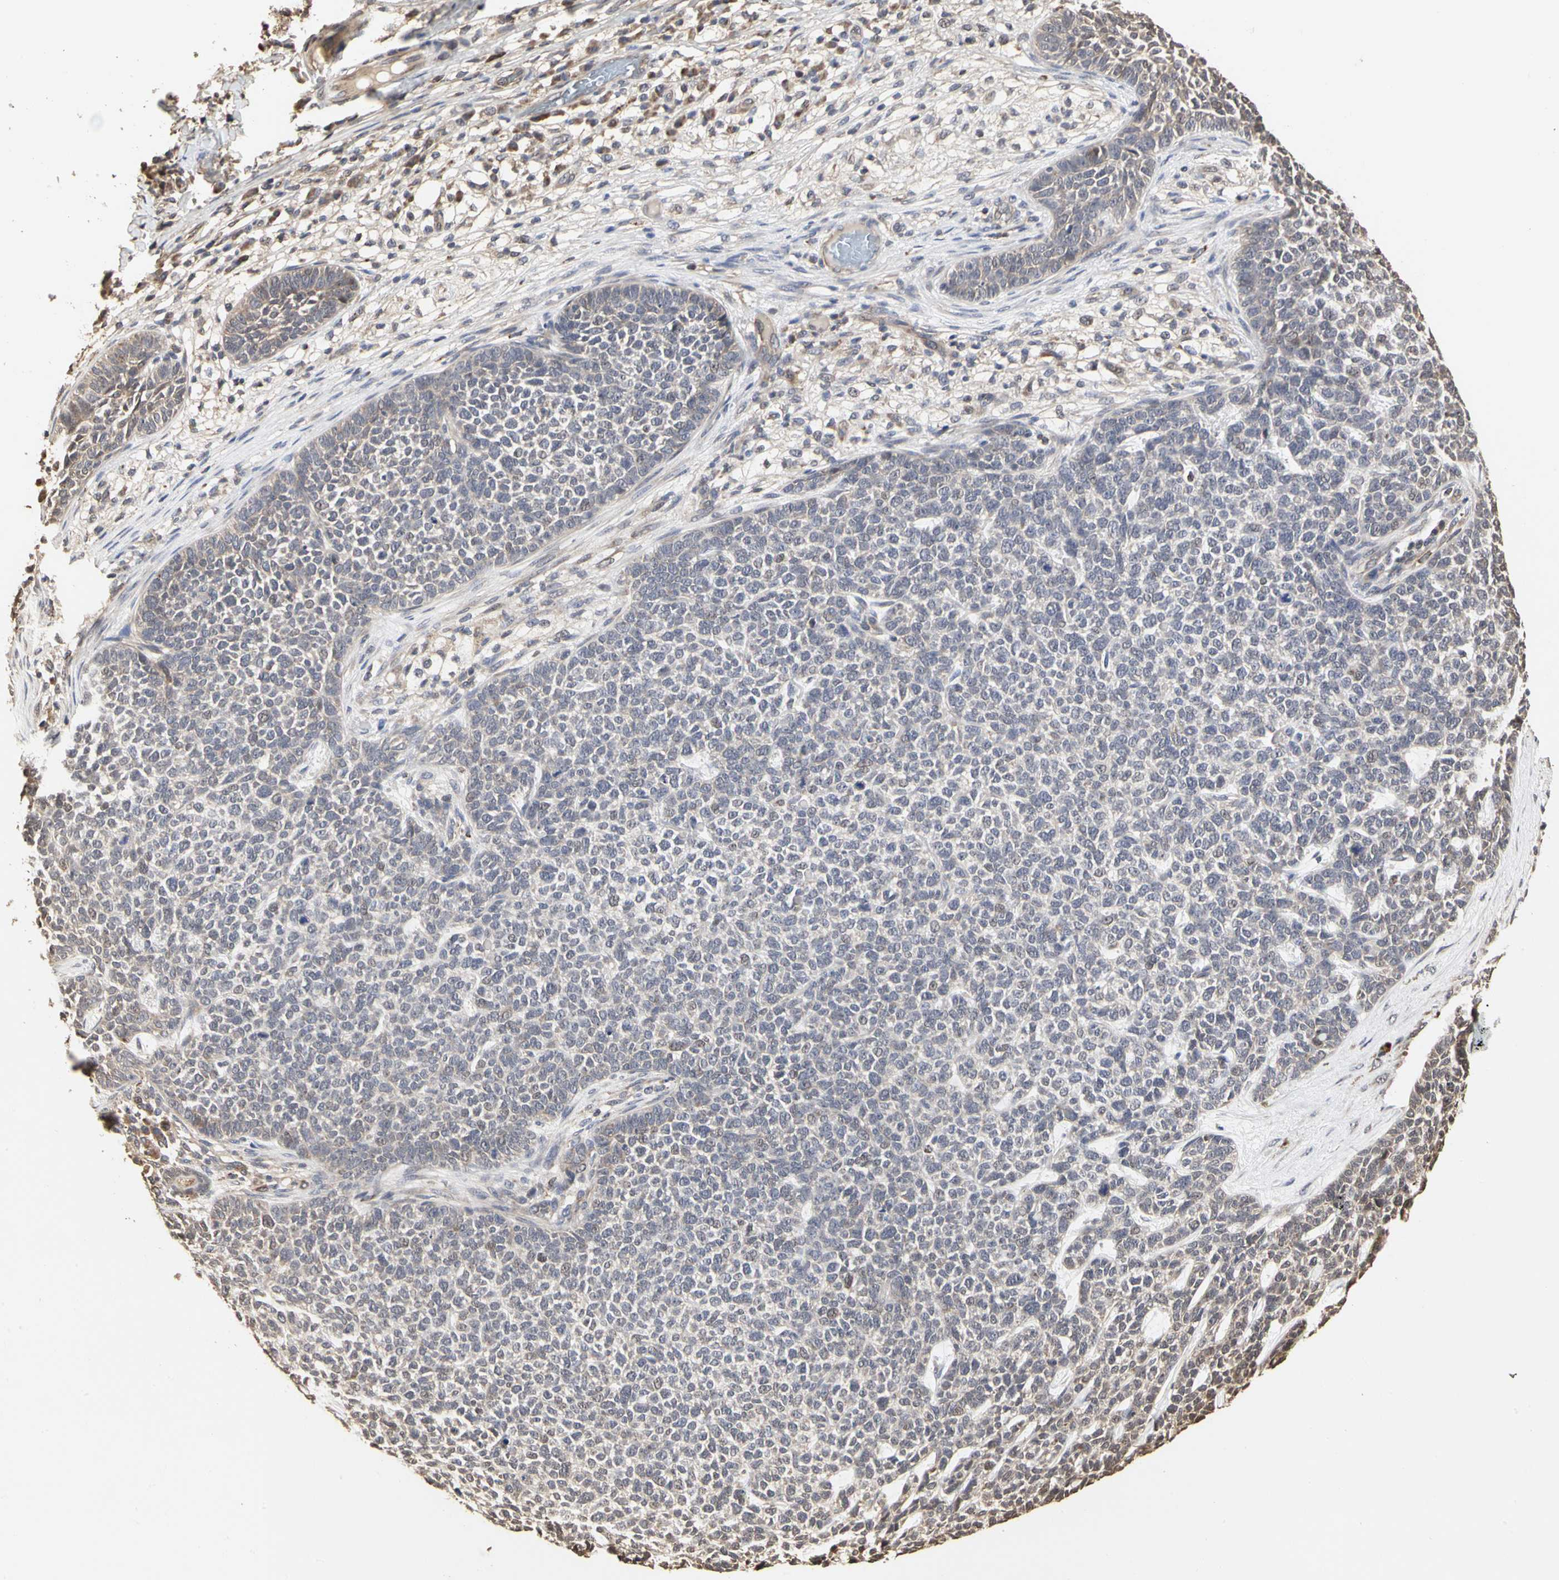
{"staining": {"intensity": "weak", "quantity": "25%-75%", "location": "cytoplasmic/membranous"}, "tissue": "skin cancer", "cell_type": "Tumor cells", "image_type": "cancer", "snomed": [{"axis": "morphology", "description": "Basal cell carcinoma"}, {"axis": "topography", "description": "Skin"}], "caption": "DAB (3,3'-diaminobenzidine) immunohistochemical staining of skin cancer shows weak cytoplasmic/membranous protein positivity in about 25%-75% of tumor cells.", "gene": "TAOK1", "patient": {"sex": "female", "age": 84}}